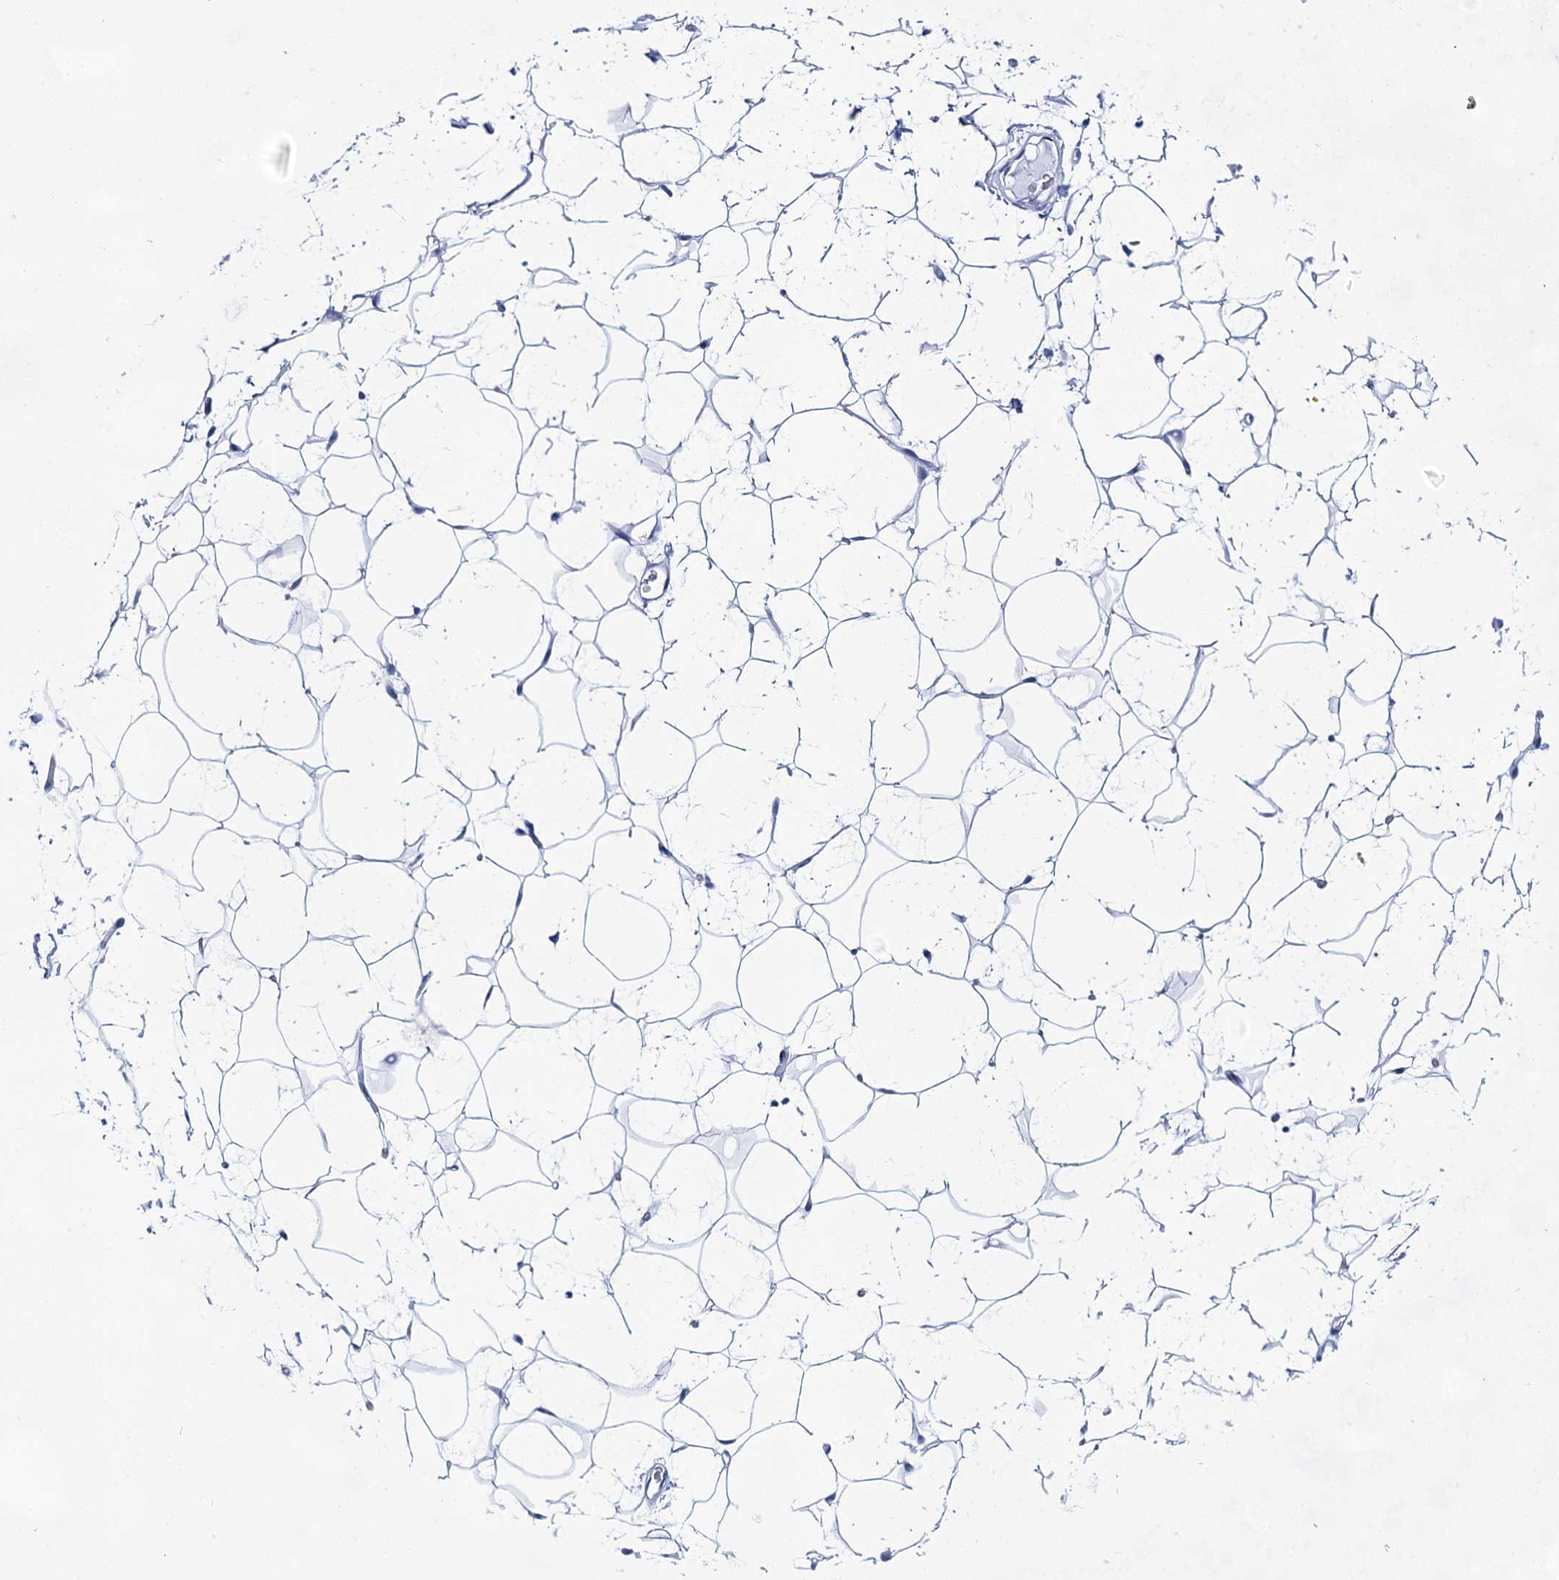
{"staining": {"intensity": "negative", "quantity": "none", "location": "none"}, "tissue": "adipose tissue", "cell_type": "Adipocytes", "image_type": "normal", "snomed": [{"axis": "morphology", "description": "Normal tissue, NOS"}, {"axis": "topography", "description": "Breast"}], "caption": "Adipocytes show no significant protein expression in benign adipose tissue.", "gene": "LALBA", "patient": {"sex": "female", "age": 26}}